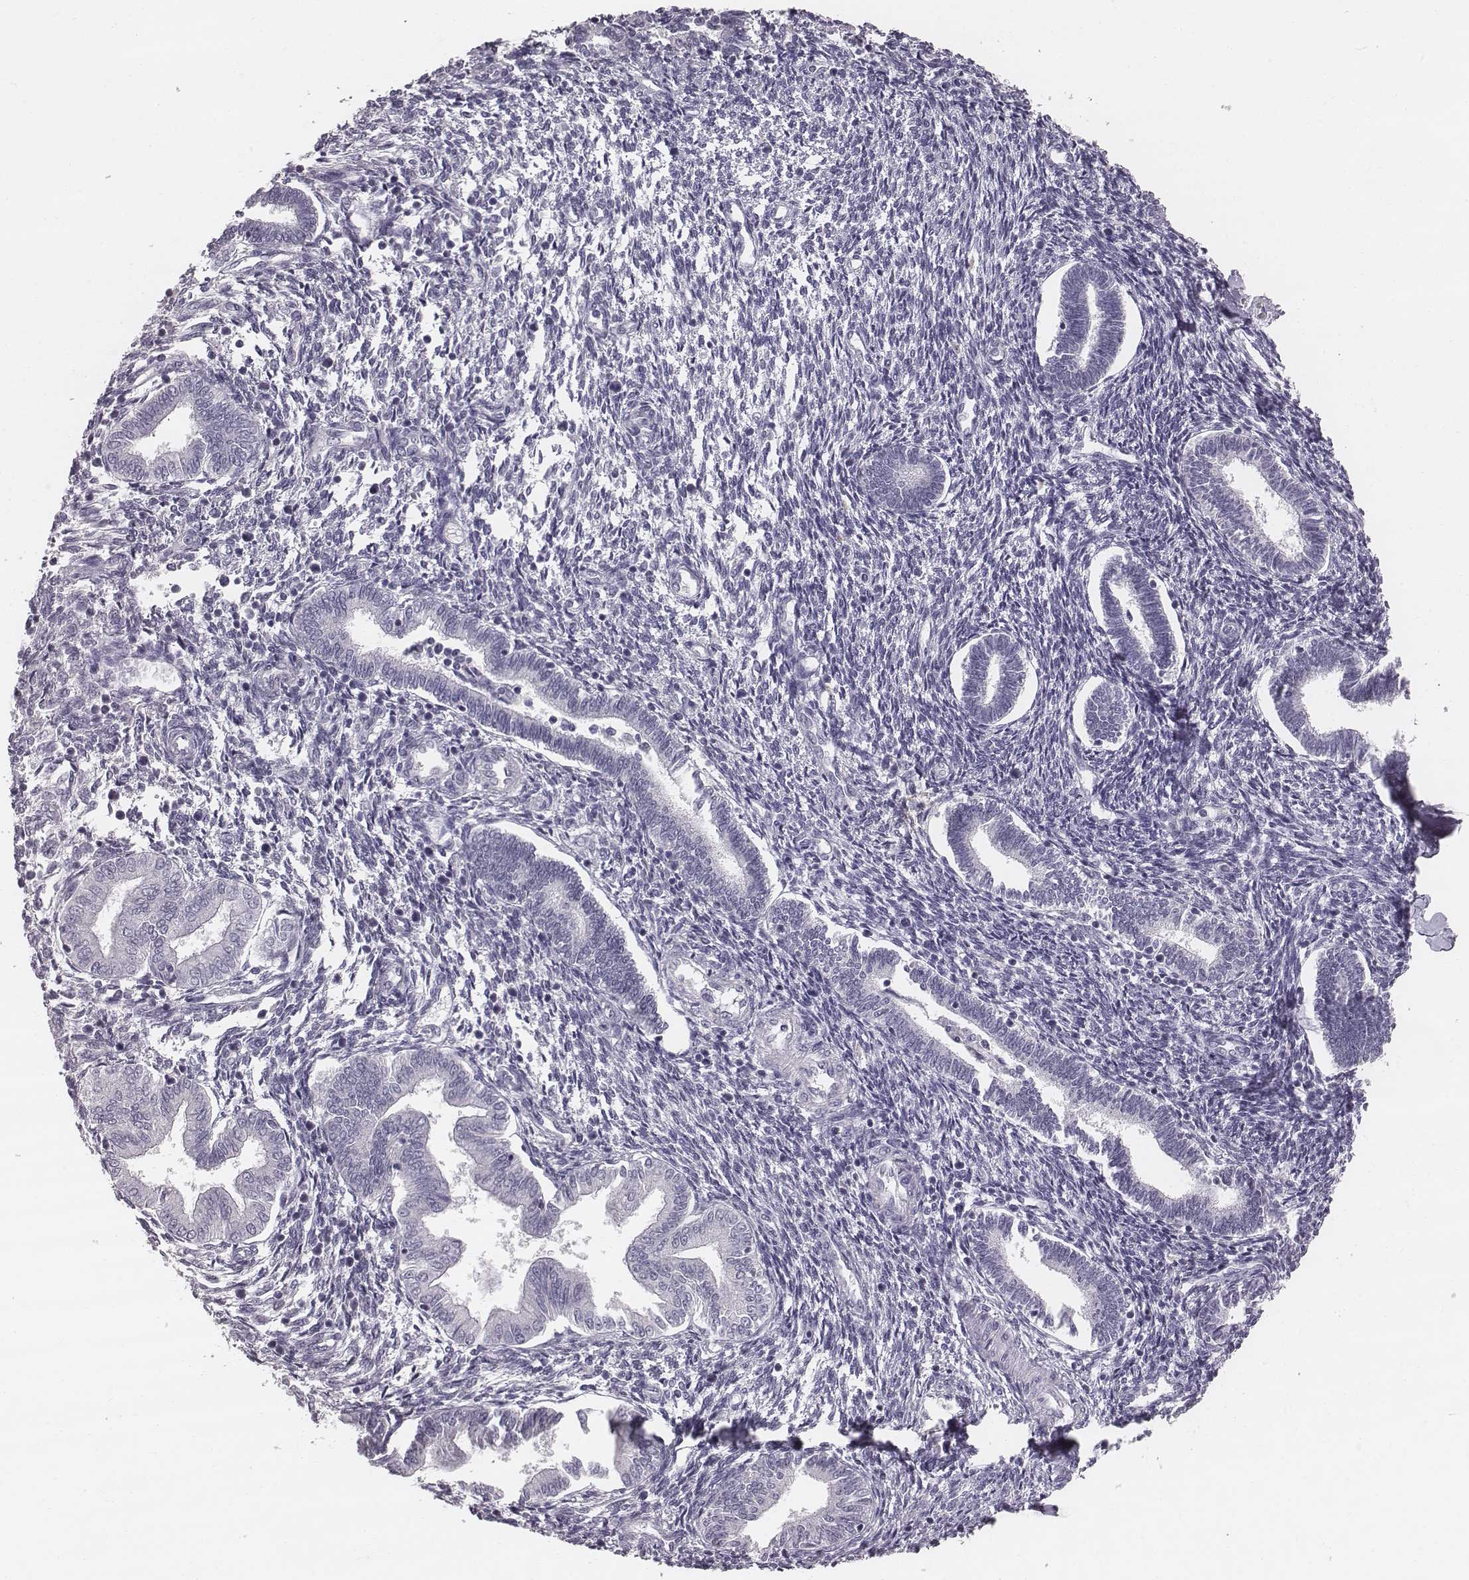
{"staining": {"intensity": "negative", "quantity": "none", "location": "none"}, "tissue": "endometrium", "cell_type": "Cells in endometrial stroma", "image_type": "normal", "snomed": [{"axis": "morphology", "description": "Normal tissue, NOS"}, {"axis": "topography", "description": "Endometrium"}], "caption": "Immunohistochemistry image of unremarkable human endometrium stained for a protein (brown), which displays no positivity in cells in endometrial stroma.", "gene": "ENSG00000284762", "patient": {"sex": "female", "age": 42}}